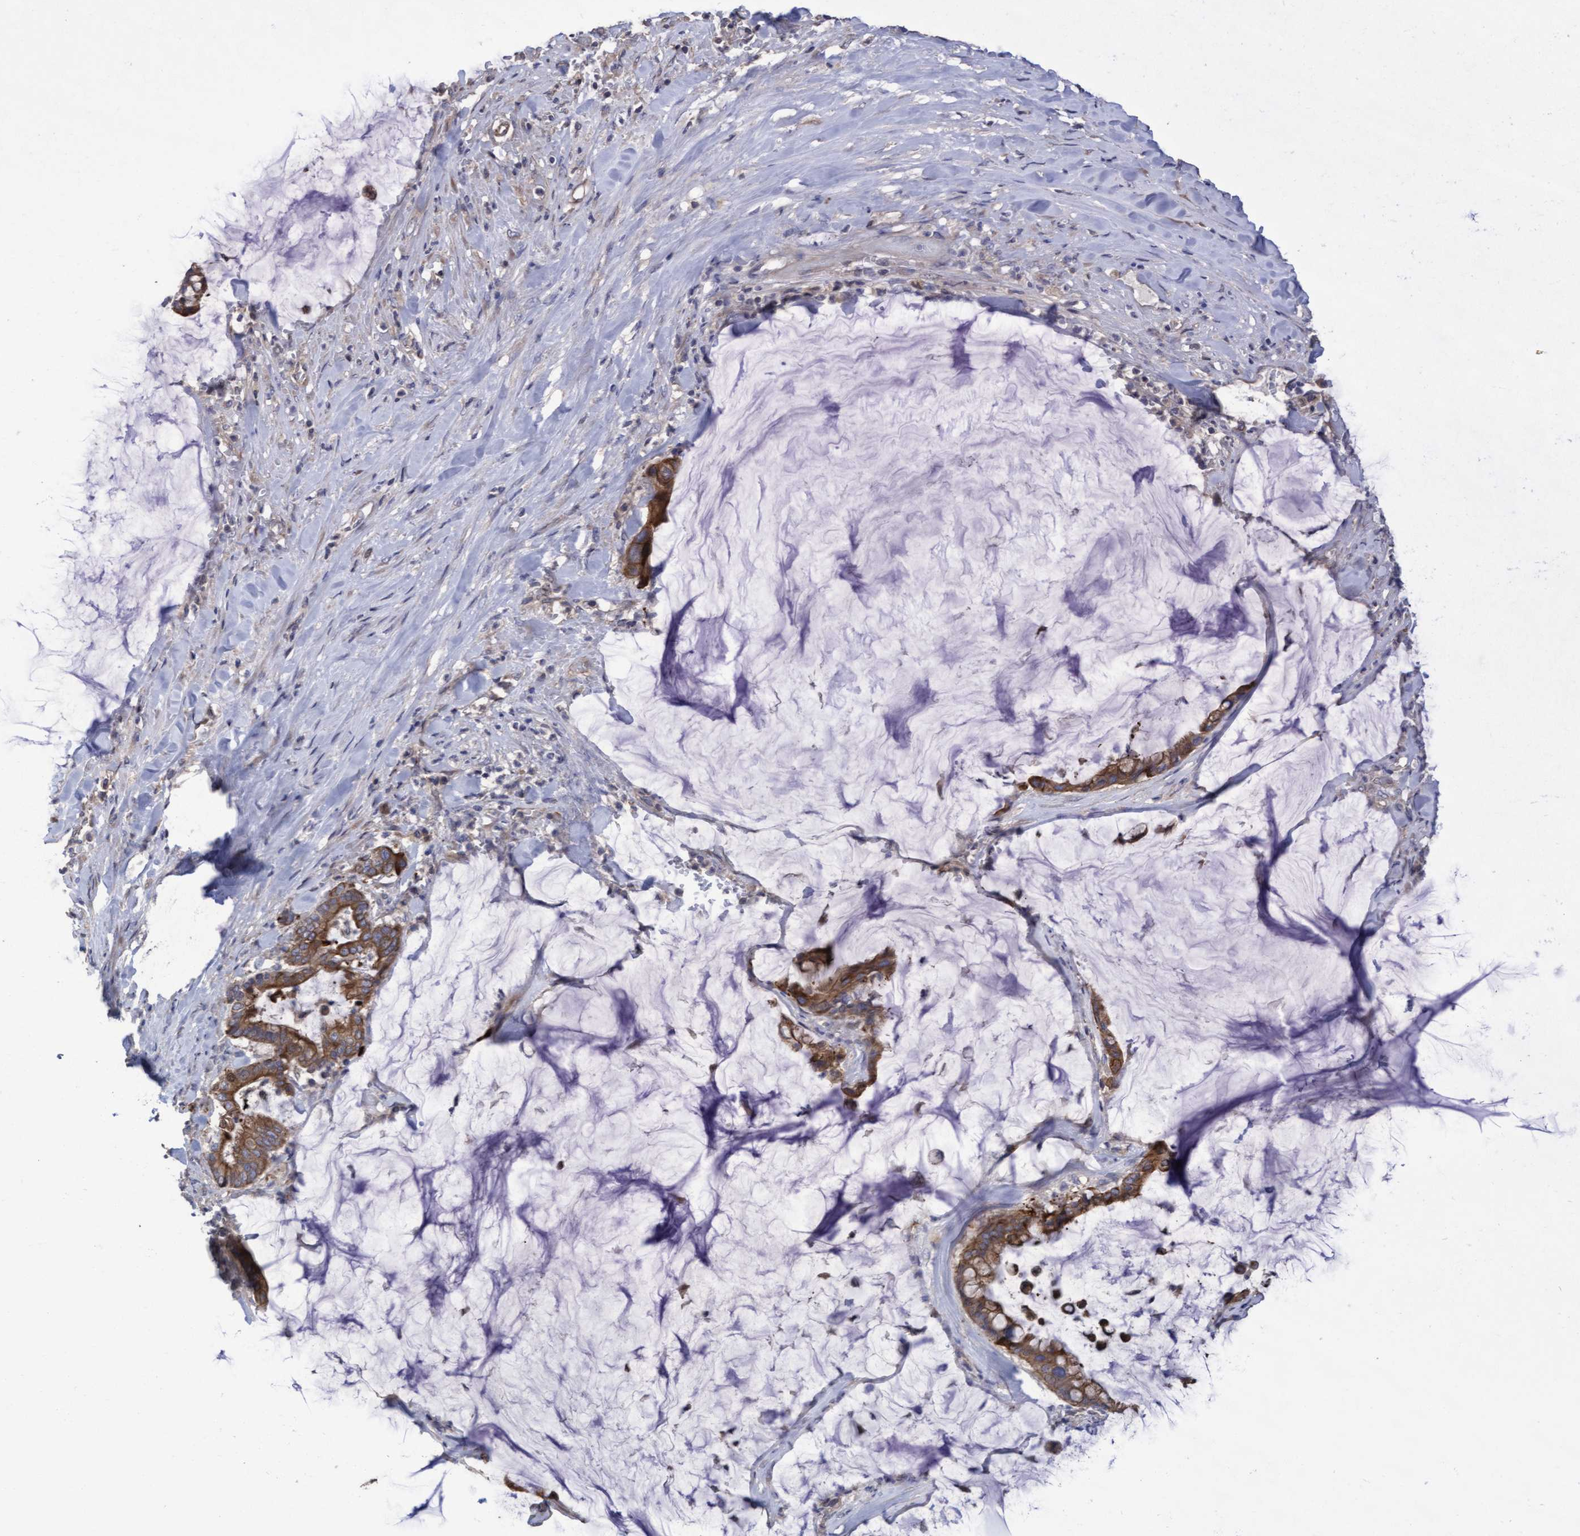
{"staining": {"intensity": "moderate", "quantity": ">75%", "location": "cytoplasmic/membranous"}, "tissue": "pancreatic cancer", "cell_type": "Tumor cells", "image_type": "cancer", "snomed": [{"axis": "morphology", "description": "Adenocarcinoma, NOS"}, {"axis": "topography", "description": "Pancreas"}], "caption": "Human pancreatic cancer (adenocarcinoma) stained with a protein marker reveals moderate staining in tumor cells.", "gene": "KRT24", "patient": {"sex": "male", "age": 41}}